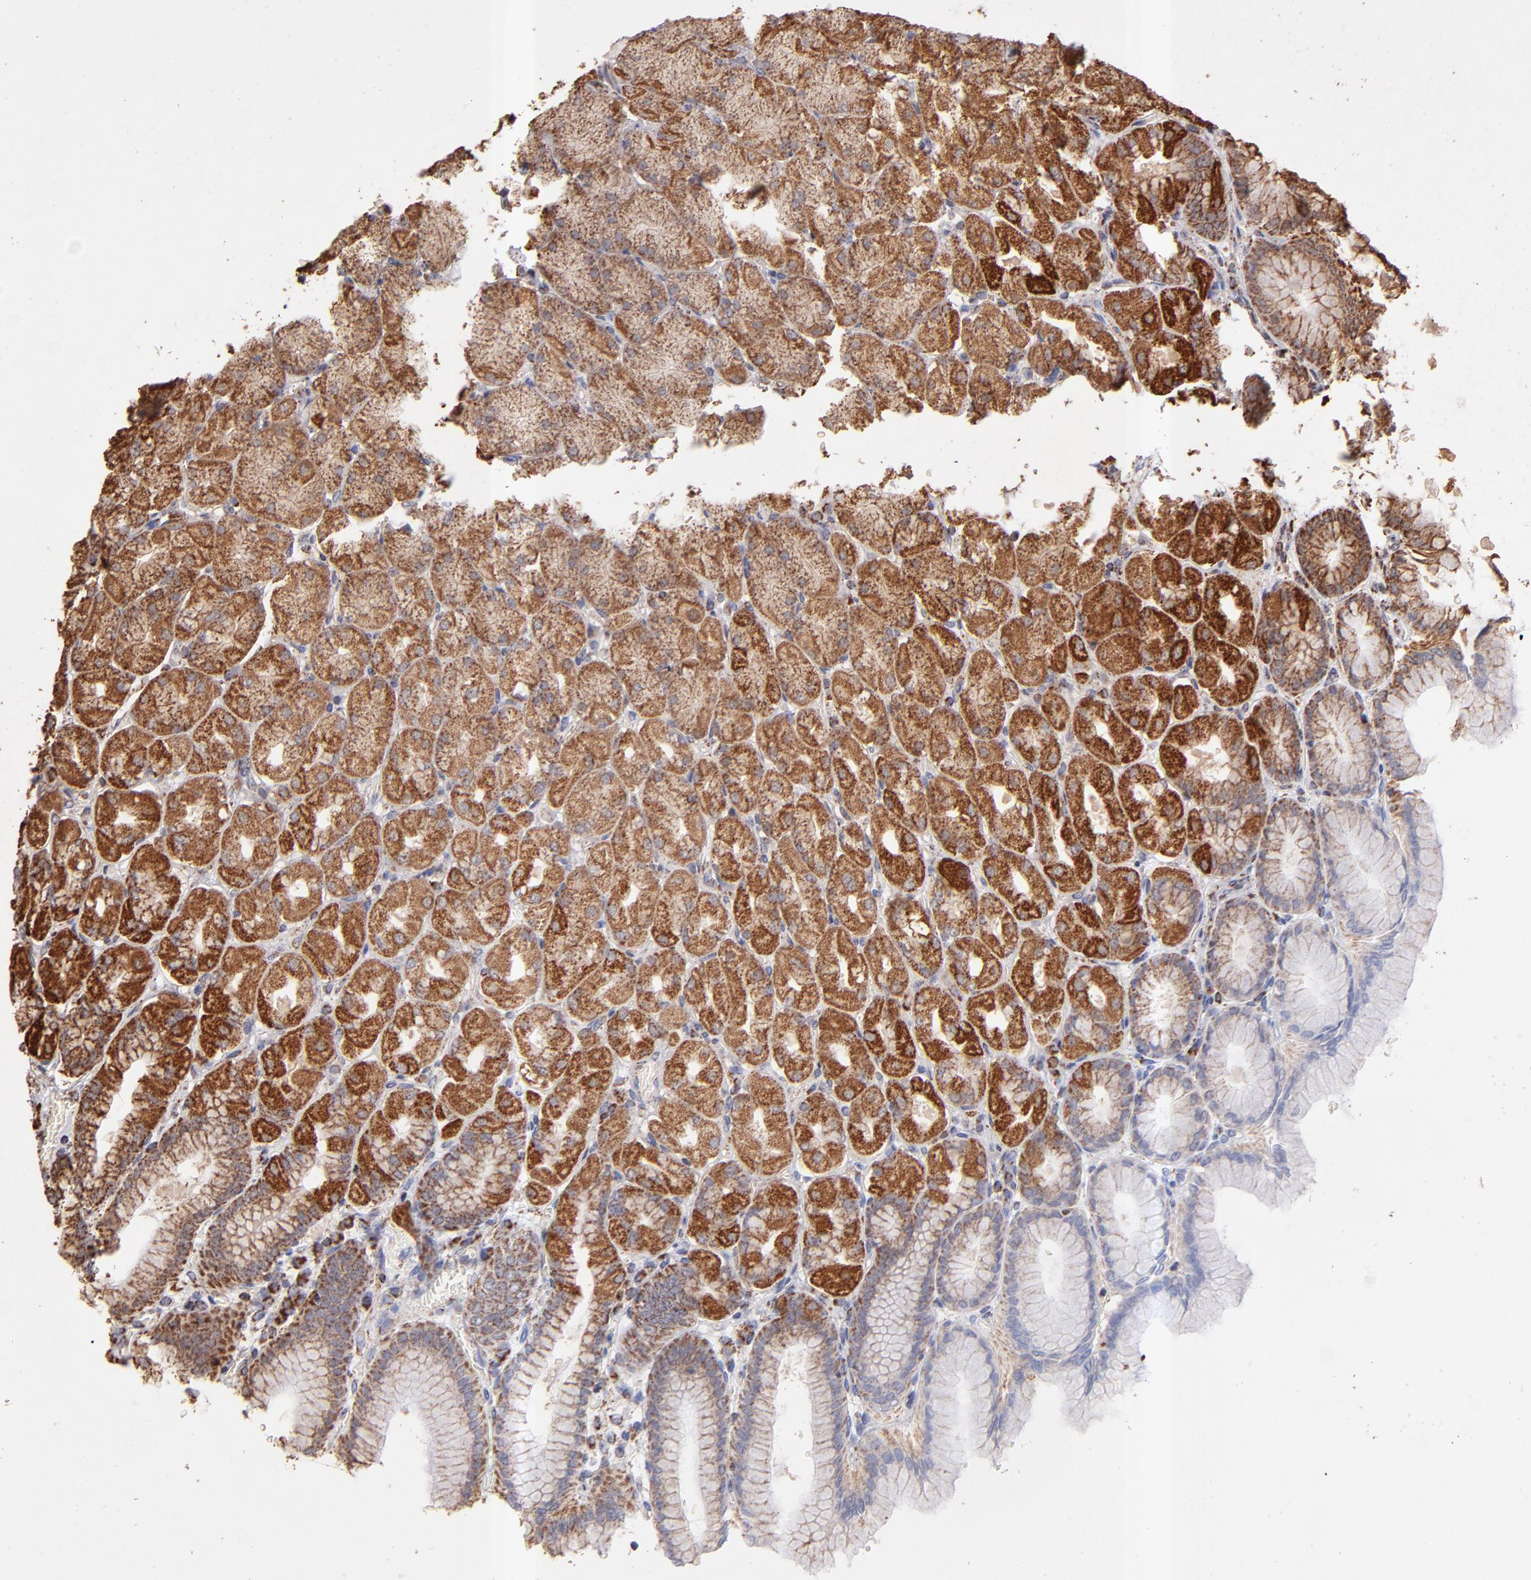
{"staining": {"intensity": "moderate", "quantity": ">75%", "location": "cytoplasmic/membranous"}, "tissue": "stomach", "cell_type": "Glandular cells", "image_type": "normal", "snomed": [{"axis": "morphology", "description": "Normal tissue, NOS"}, {"axis": "topography", "description": "Stomach, upper"}], "caption": "DAB immunohistochemical staining of benign stomach exhibits moderate cytoplasmic/membranous protein staining in about >75% of glandular cells.", "gene": "DLST", "patient": {"sex": "female", "age": 56}}